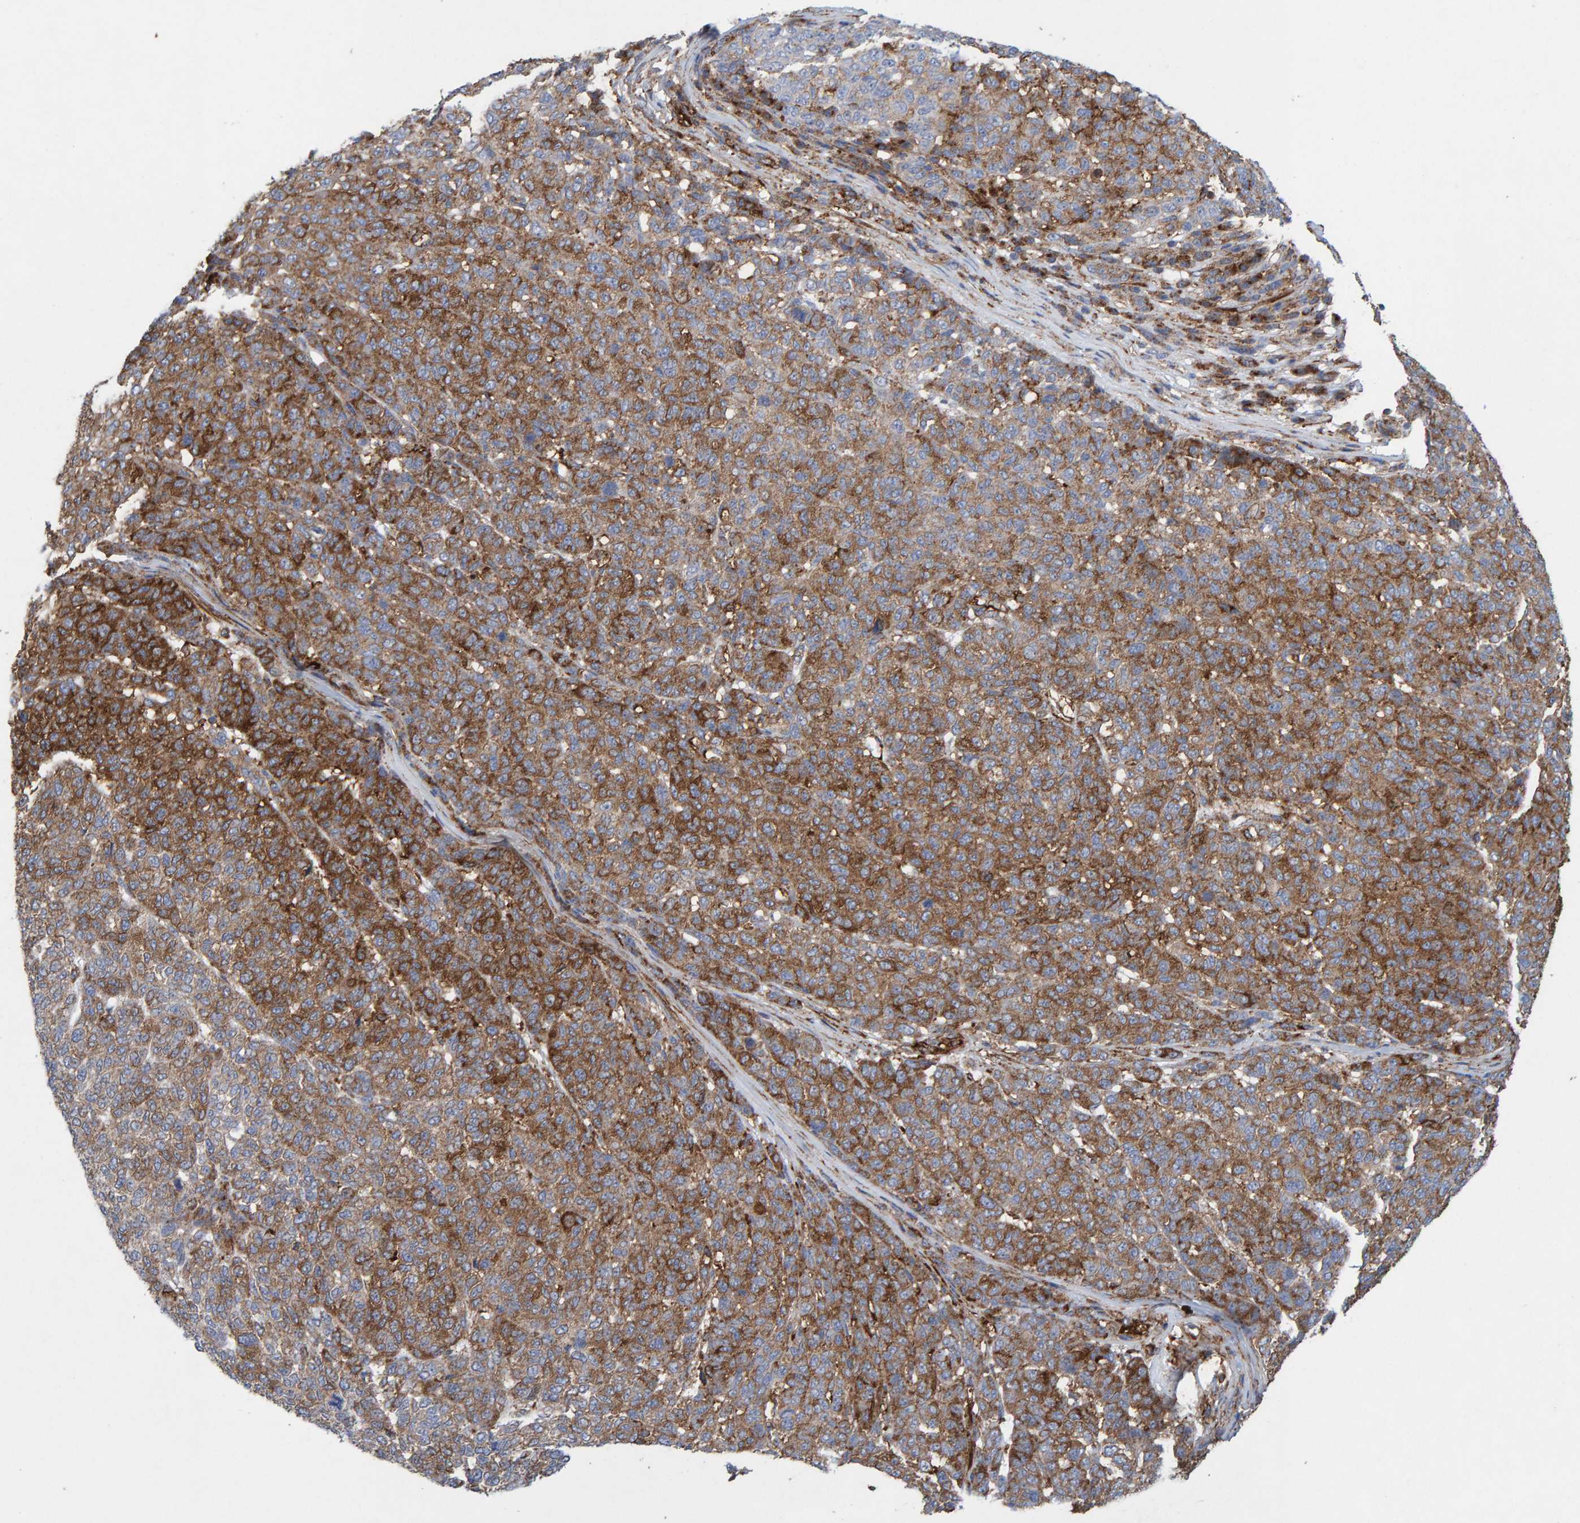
{"staining": {"intensity": "moderate", "quantity": "25%-75%", "location": "cytoplasmic/membranous"}, "tissue": "melanoma", "cell_type": "Tumor cells", "image_type": "cancer", "snomed": [{"axis": "morphology", "description": "Malignant melanoma, NOS"}, {"axis": "topography", "description": "Skin"}], "caption": "Immunohistochemical staining of melanoma shows moderate cytoplasmic/membranous protein positivity in approximately 25%-75% of tumor cells.", "gene": "MVP", "patient": {"sex": "male", "age": 59}}